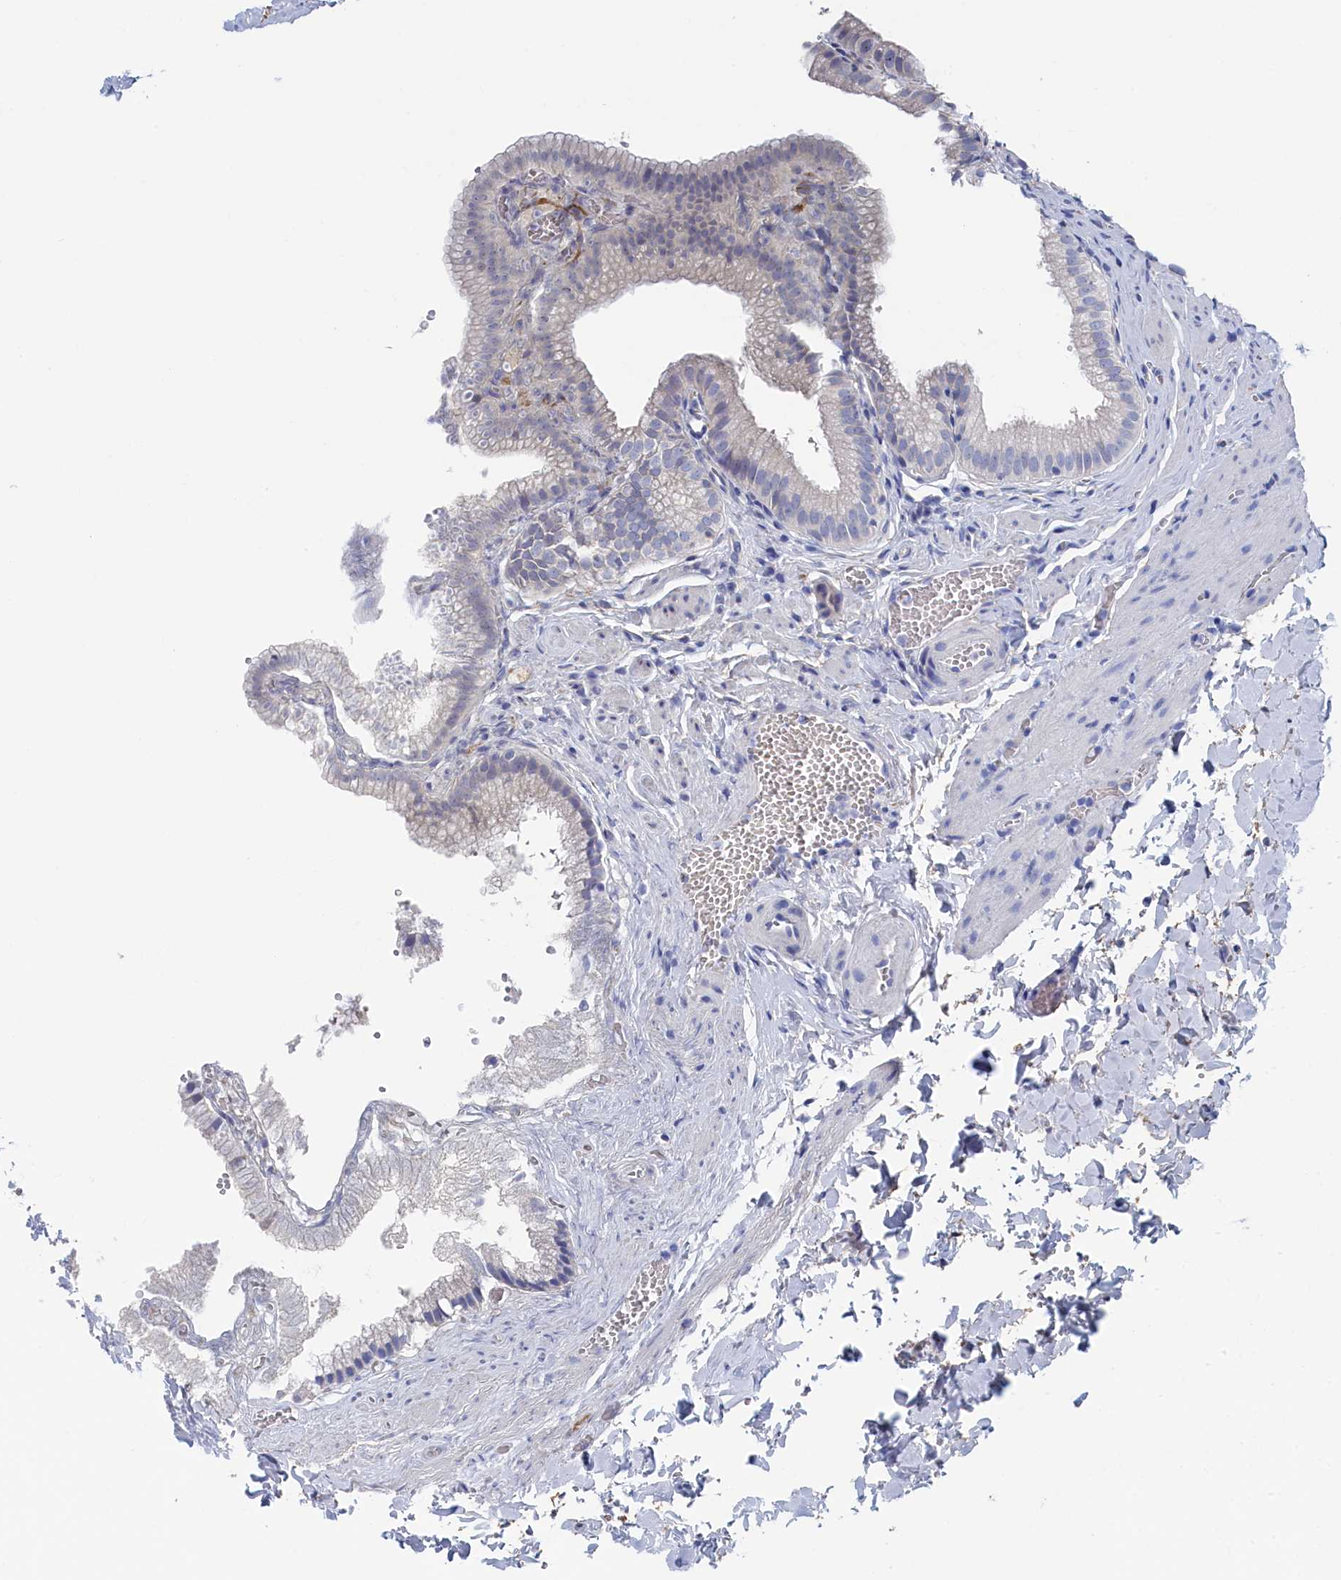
{"staining": {"intensity": "negative", "quantity": "none", "location": "none"}, "tissue": "gallbladder", "cell_type": "Glandular cells", "image_type": "normal", "snomed": [{"axis": "morphology", "description": "Normal tissue, NOS"}, {"axis": "topography", "description": "Gallbladder"}], "caption": "Normal gallbladder was stained to show a protein in brown. There is no significant expression in glandular cells.", "gene": "TMOD2", "patient": {"sex": "male", "age": 38}}